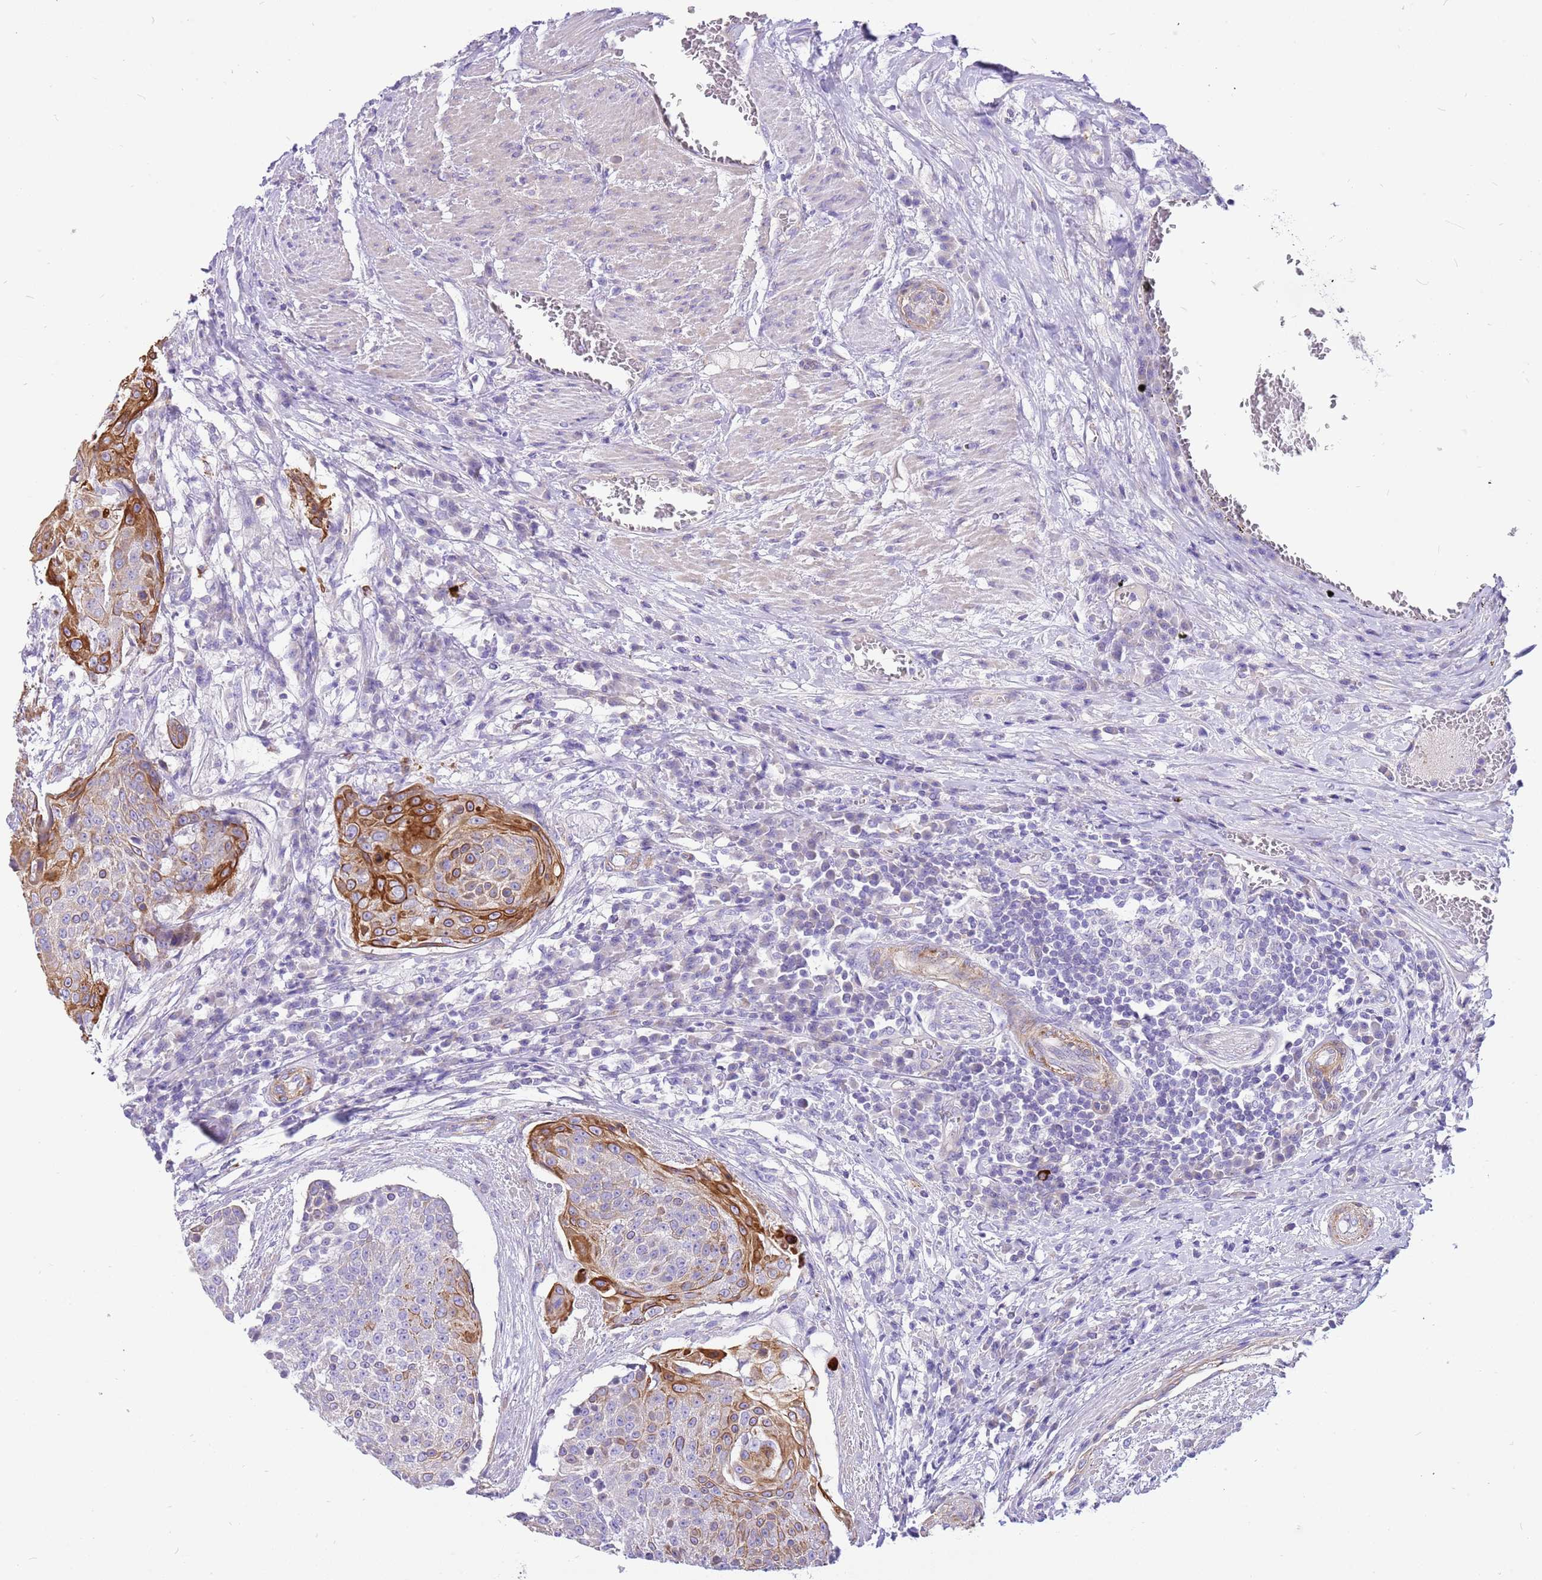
{"staining": {"intensity": "strong", "quantity": "<25%", "location": "cytoplasmic/membranous"}, "tissue": "urothelial cancer", "cell_type": "Tumor cells", "image_type": "cancer", "snomed": [{"axis": "morphology", "description": "Urothelial carcinoma, High grade"}, {"axis": "topography", "description": "Urinary bladder"}], "caption": "High-grade urothelial carcinoma stained with a brown dye reveals strong cytoplasmic/membranous positive staining in approximately <25% of tumor cells.", "gene": "SERINC3", "patient": {"sex": "female", "age": 63}}